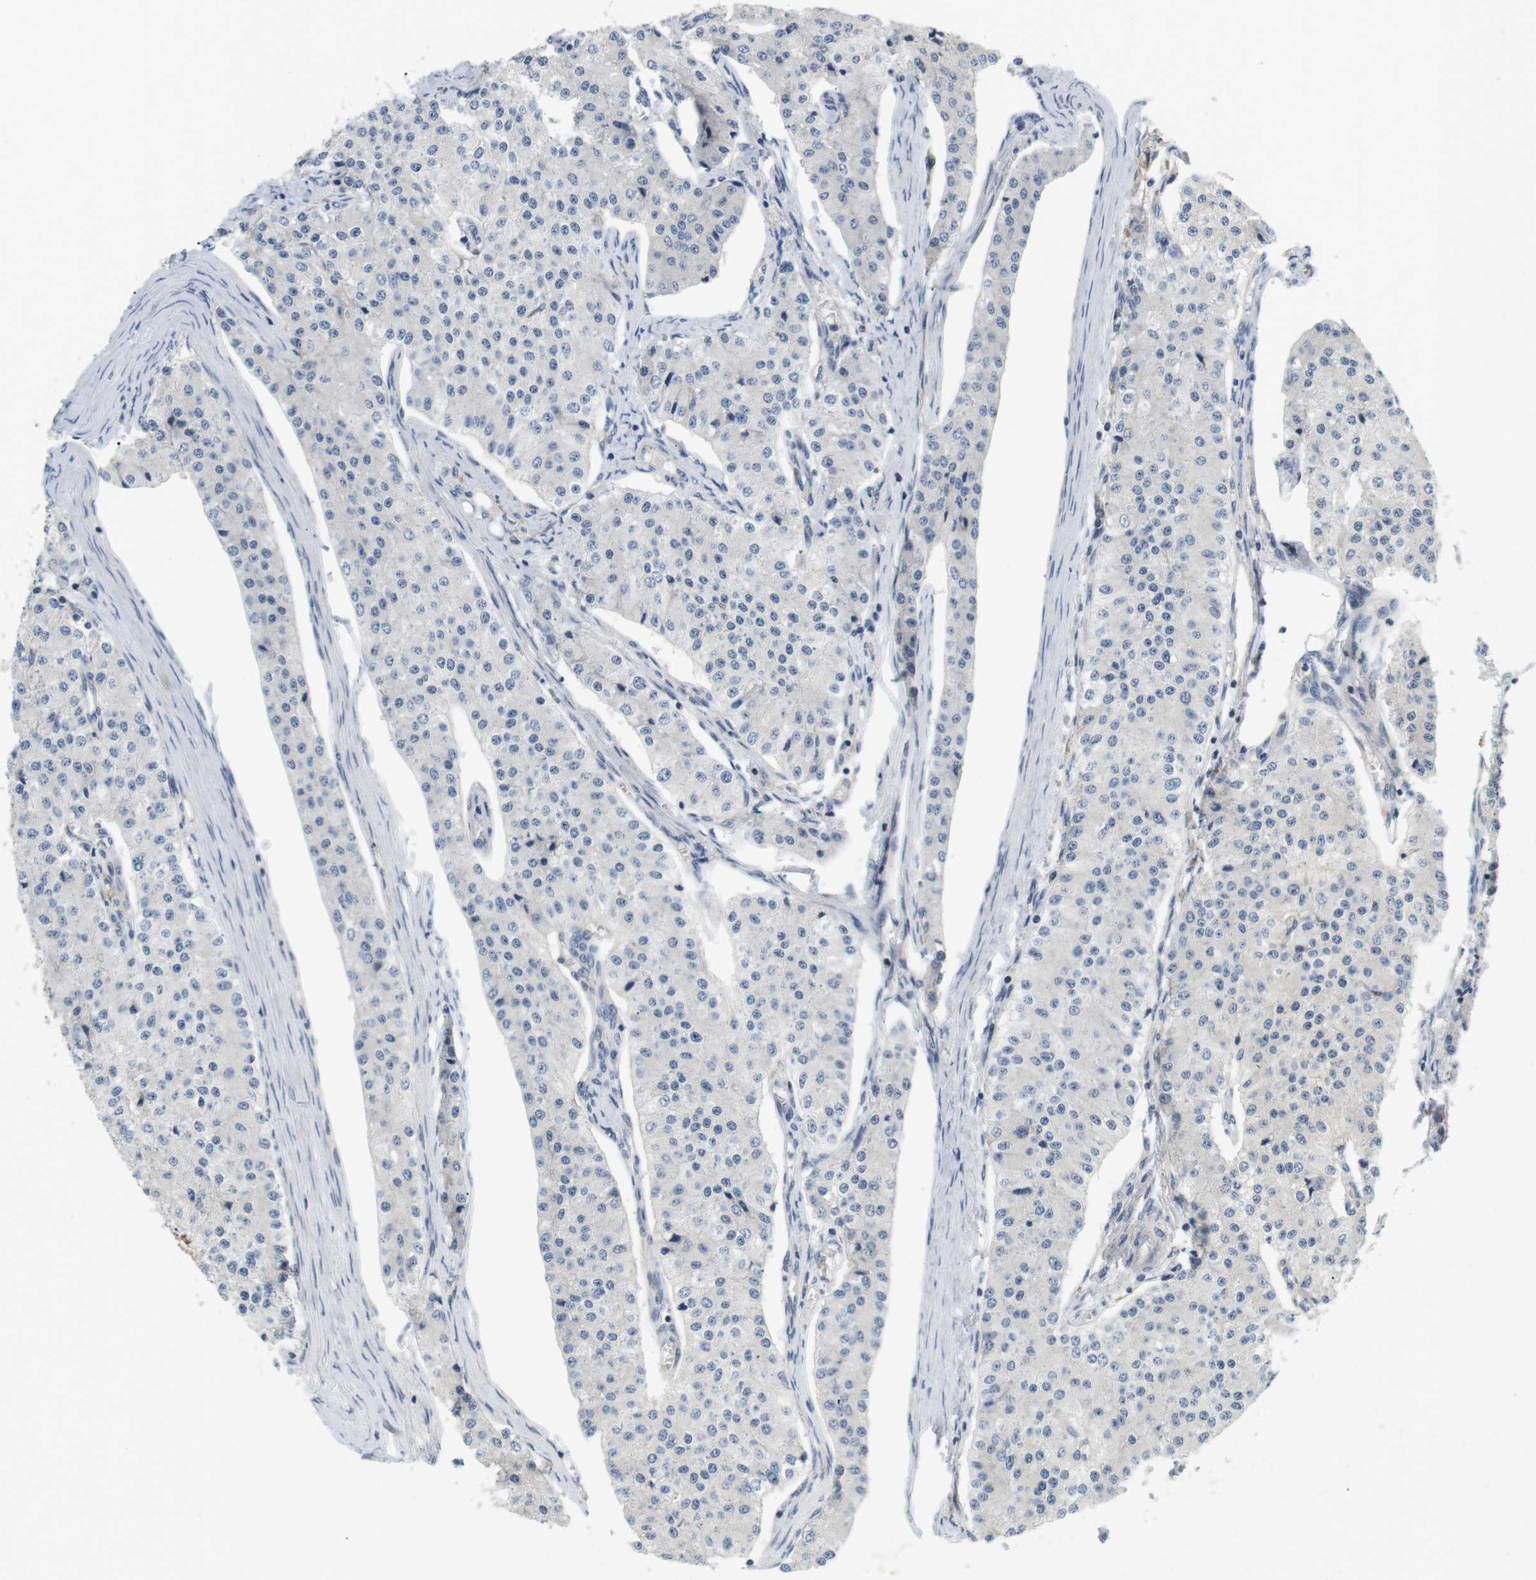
{"staining": {"intensity": "negative", "quantity": "none", "location": "none"}, "tissue": "carcinoid", "cell_type": "Tumor cells", "image_type": "cancer", "snomed": [{"axis": "morphology", "description": "Carcinoid, malignant, NOS"}, {"axis": "topography", "description": "Colon"}], "caption": "This is a histopathology image of immunohistochemistry (IHC) staining of carcinoid, which shows no staining in tumor cells.", "gene": "SLC30A1", "patient": {"sex": "female", "age": 52}}